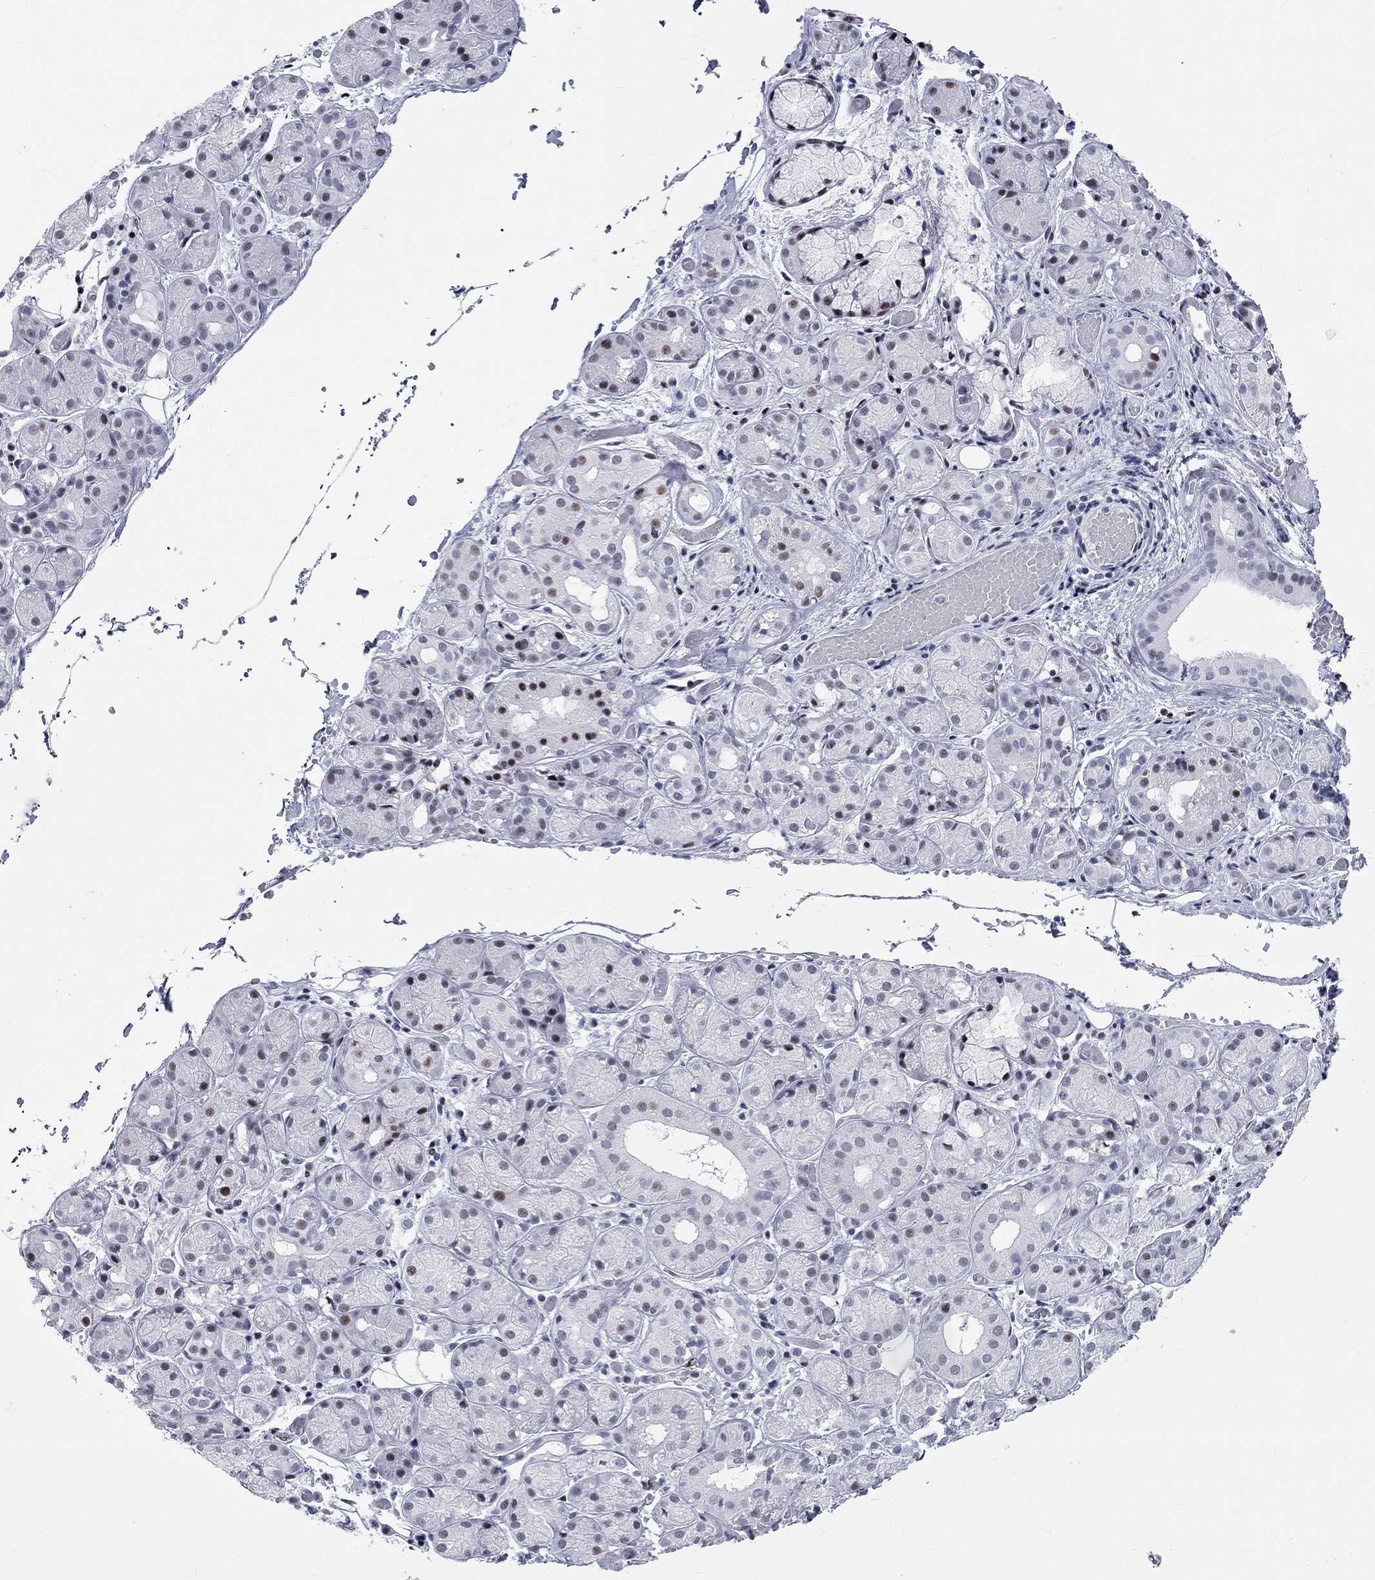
{"staining": {"intensity": "moderate", "quantity": "<25%", "location": "nuclear"}, "tissue": "salivary gland", "cell_type": "Glandular cells", "image_type": "normal", "snomed": [{"axis": "morphology", "description": "Normal tissue, NOS"}, {"axis": "topography", "description": "Salivary gland"}, {"axis": "topography", "description": "Peripheral nerve tissue"}], "caption": "Immunohistochemistry (IHC) (DAB (3,3'-diaminobenzidine)) staining of benign human salivary gland demonstrates moderate nuclear protein expression in about <25% of glandular cells.", "gene": "ASF1B", "patient": {"sex": "male", "age": 71}}